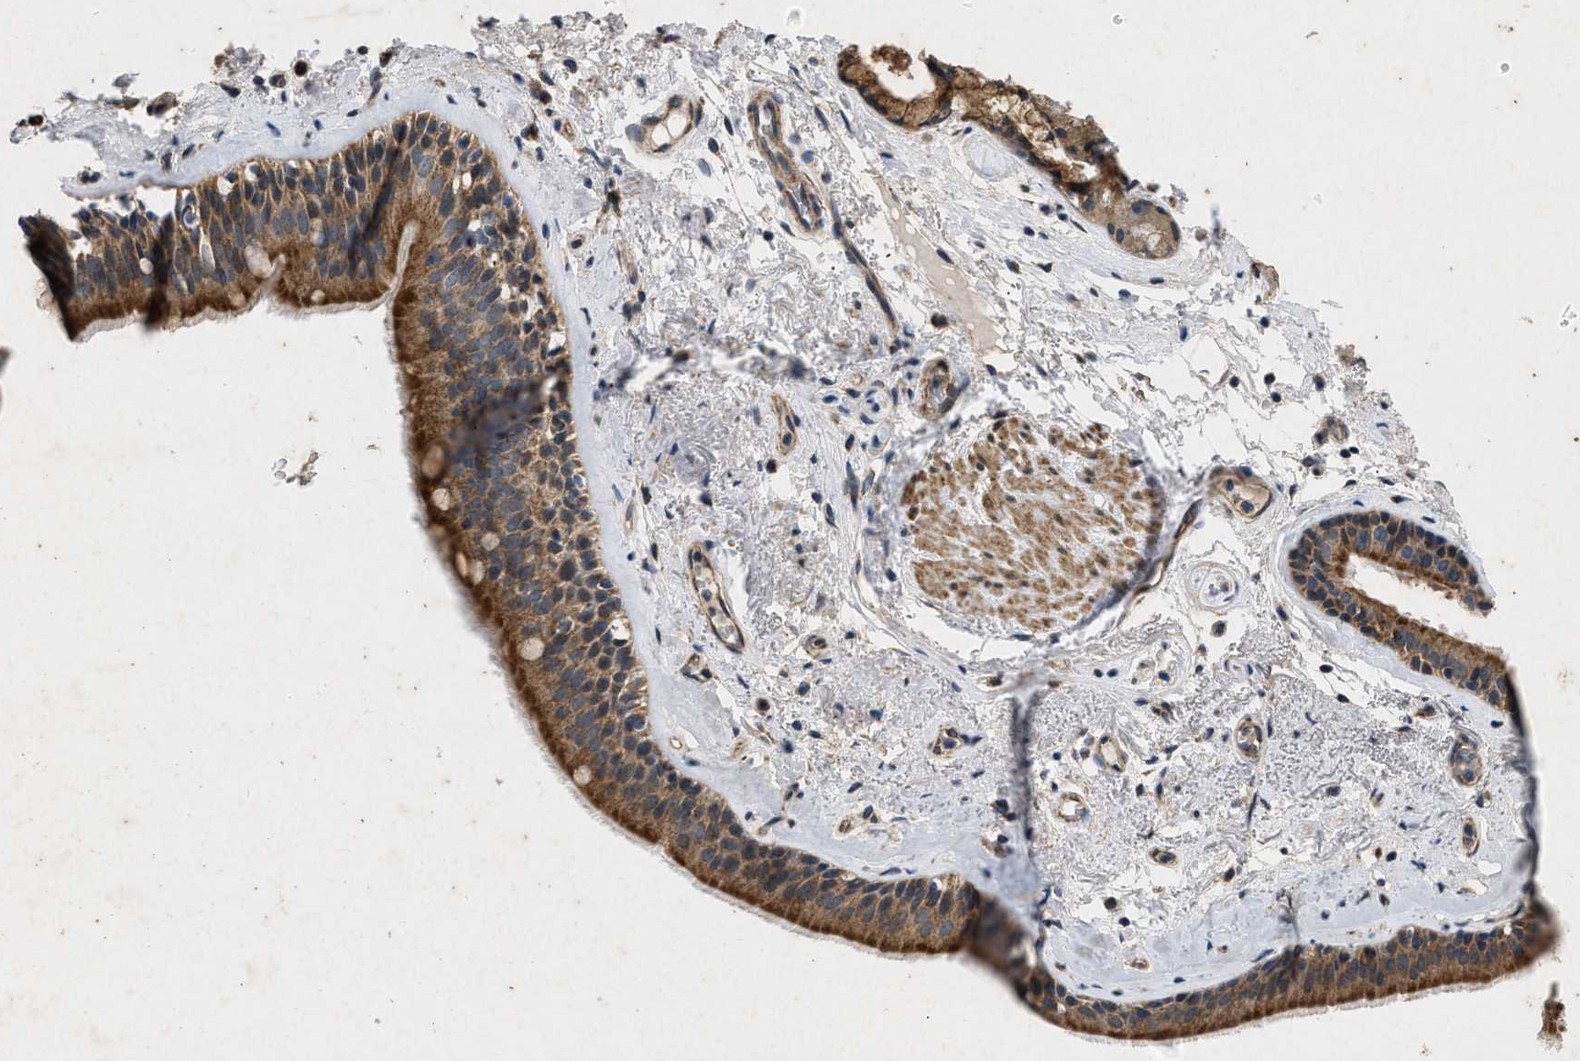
{"staining": {"intensity": "strong", "quantity": ">75%", "location": "cytoplasmic/membranous"}, "tissue": "bronchus", "cell_type": "Respiratory epithelial cells", "image_type": "normal", "snomed": [{"axis": "morphology", "description": "Normal tissue, NOS"}, {"axis": "topography", "description": "Cartilage tissue"}], "caption": "Respiratory epithelial cells demonstrate high levels of strong cytoplasmic/membranous expression in approximately >75% of cells in unremarkable bronchus.", "gene": "PRKG2", "patient": {"sex": "female", "age": 63}}